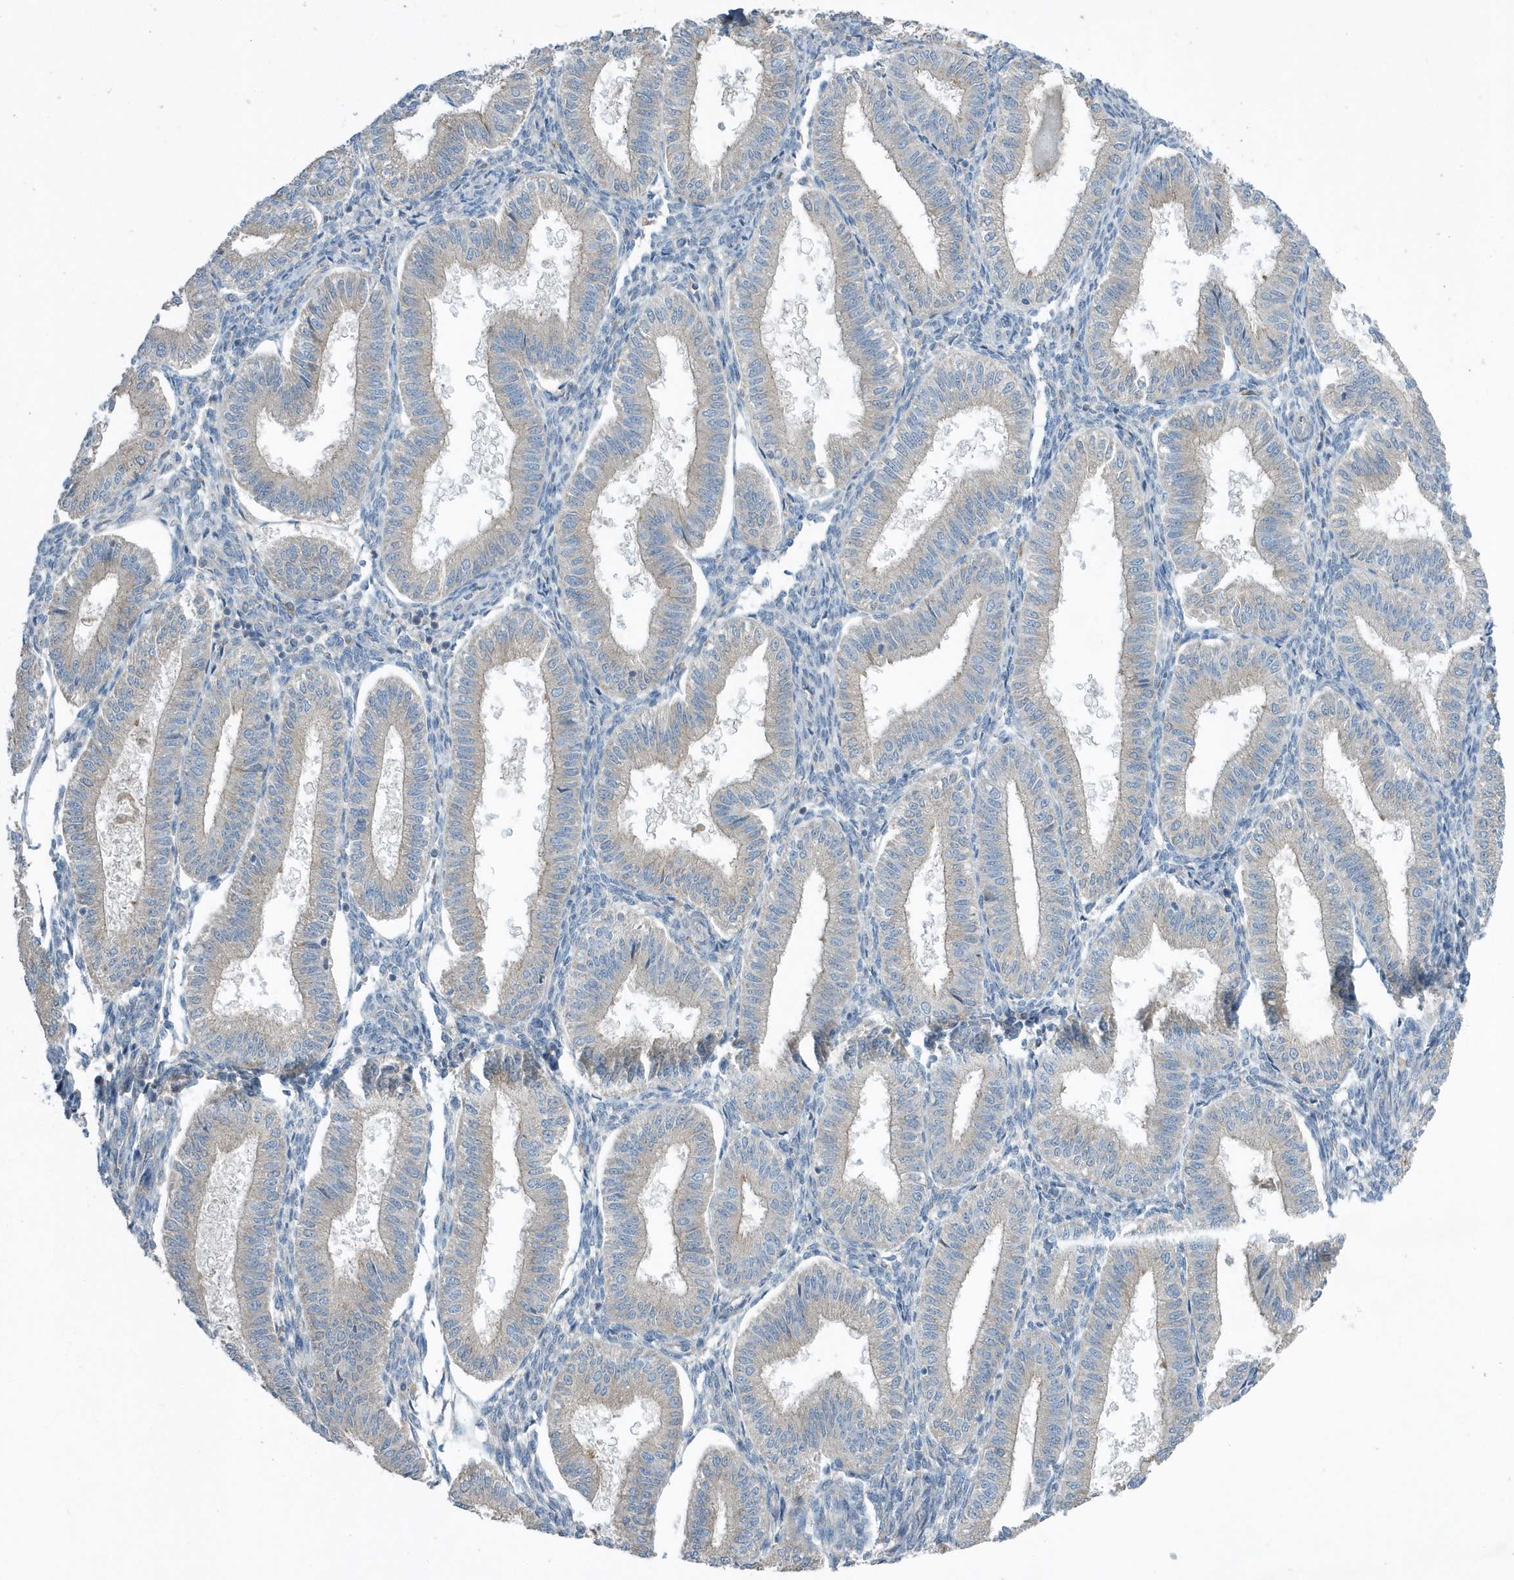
{"staining": {"intensity": "negative", "quantity": "none", "location": "none"}, "tissue": "endometrium", "cell_type": "Cells in endometrial stroma", "image_type": "normal", "snomed": [{"axis": "morphology", "description": "Normal tissue, NOS"}, {"axis": "topography", "description": "Endometrium"}], "caption": "The immunohistochemistry histopathology image has no significant staining in cells in endometrial stroma of endometrium.", "gene": "USP53", "patient": {"sex": "female", "age": 39}}